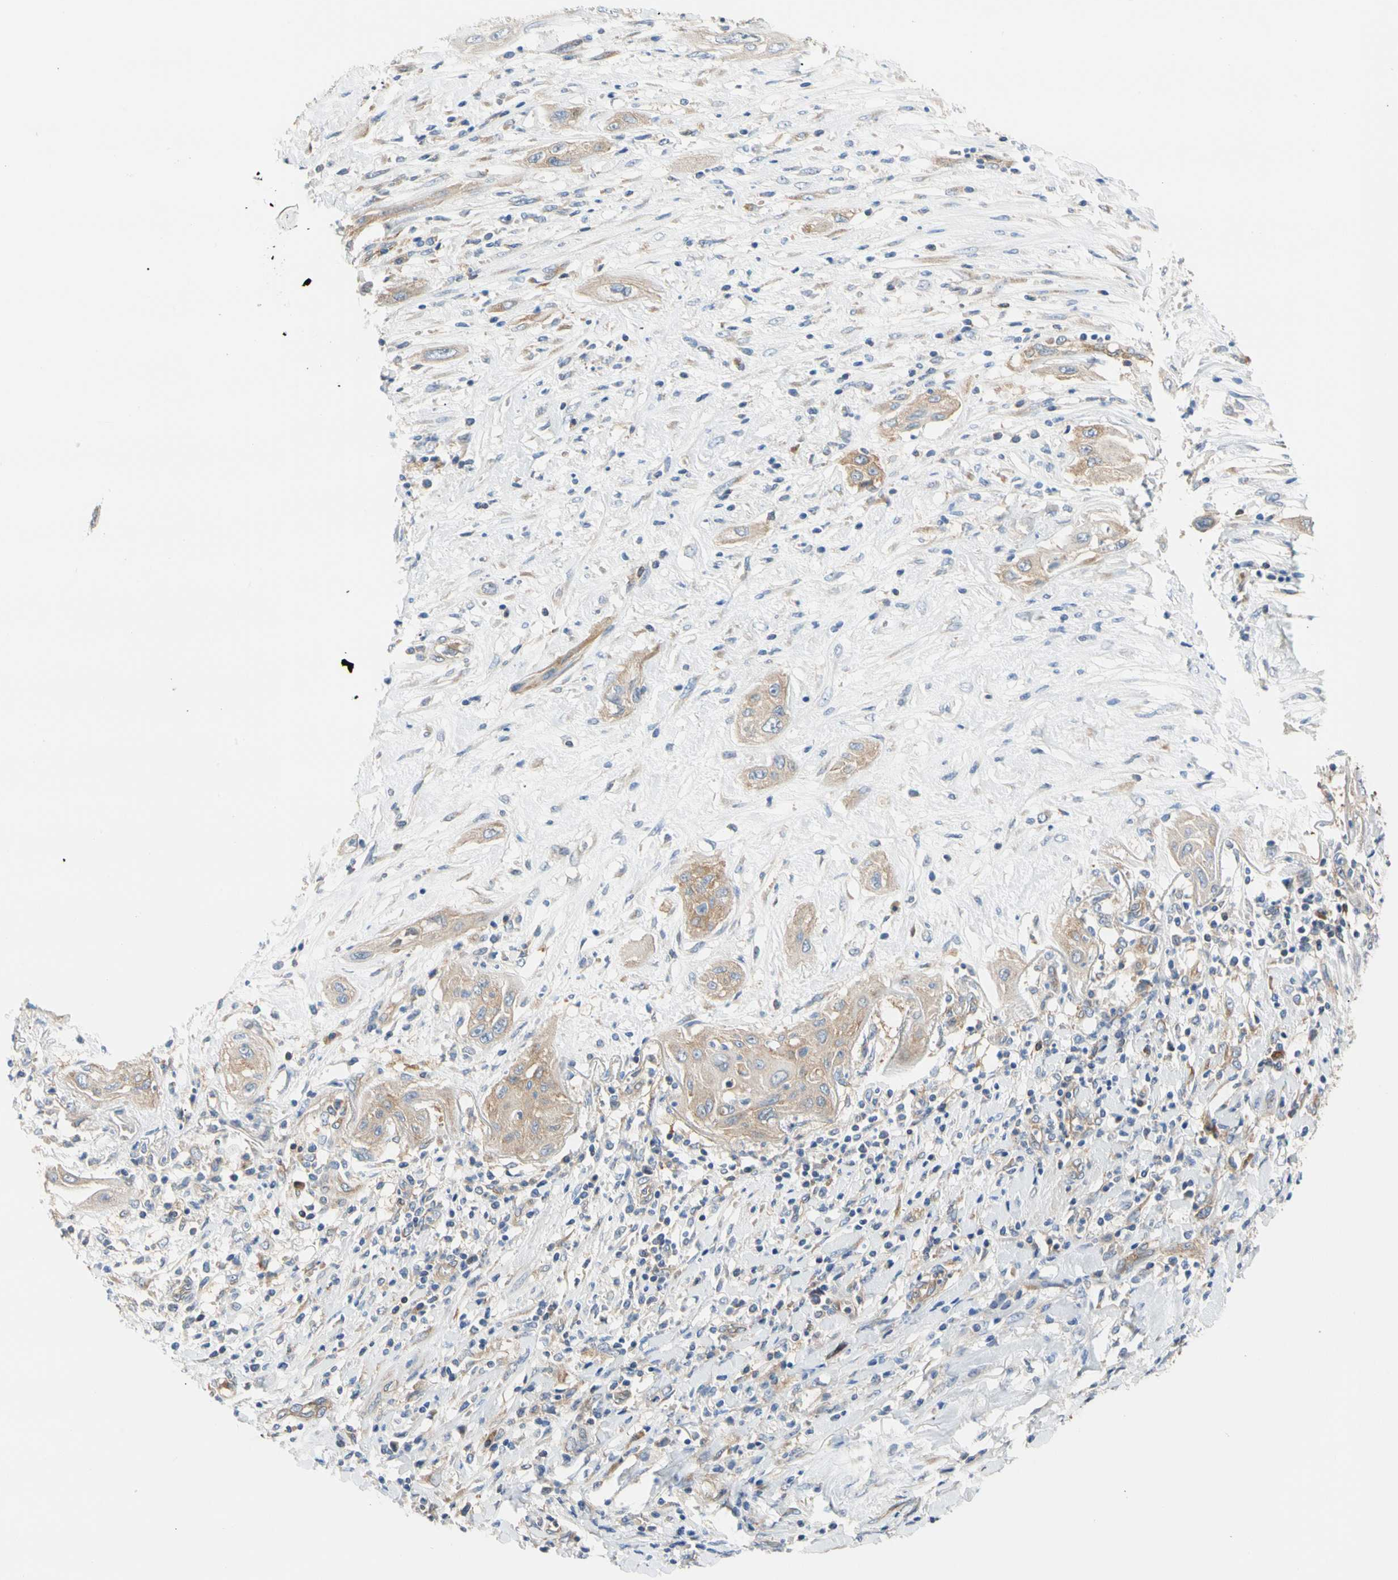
{"staining": {"intensity": "moderate", "quantity": ">75%", "location": "cytoplasmic/membranous"}, "tissue": "lung cancer", "cell_type": "Tumor cells", "image_type": "cancer", "snomed": [{"axis": "morphology", "description": "Squamous cell carcinoma, NOS"}, {"axis": "topography", "description": "Lung"}], "caption": "High-power microscopy captured an IHC image of lung squamous cell carcinoma, revealing moderate cytoplasmic/membranous expression in about >75% of tumor cells.", "gene": "GPHN", "patient": {"sex": "female", "age": 47}}